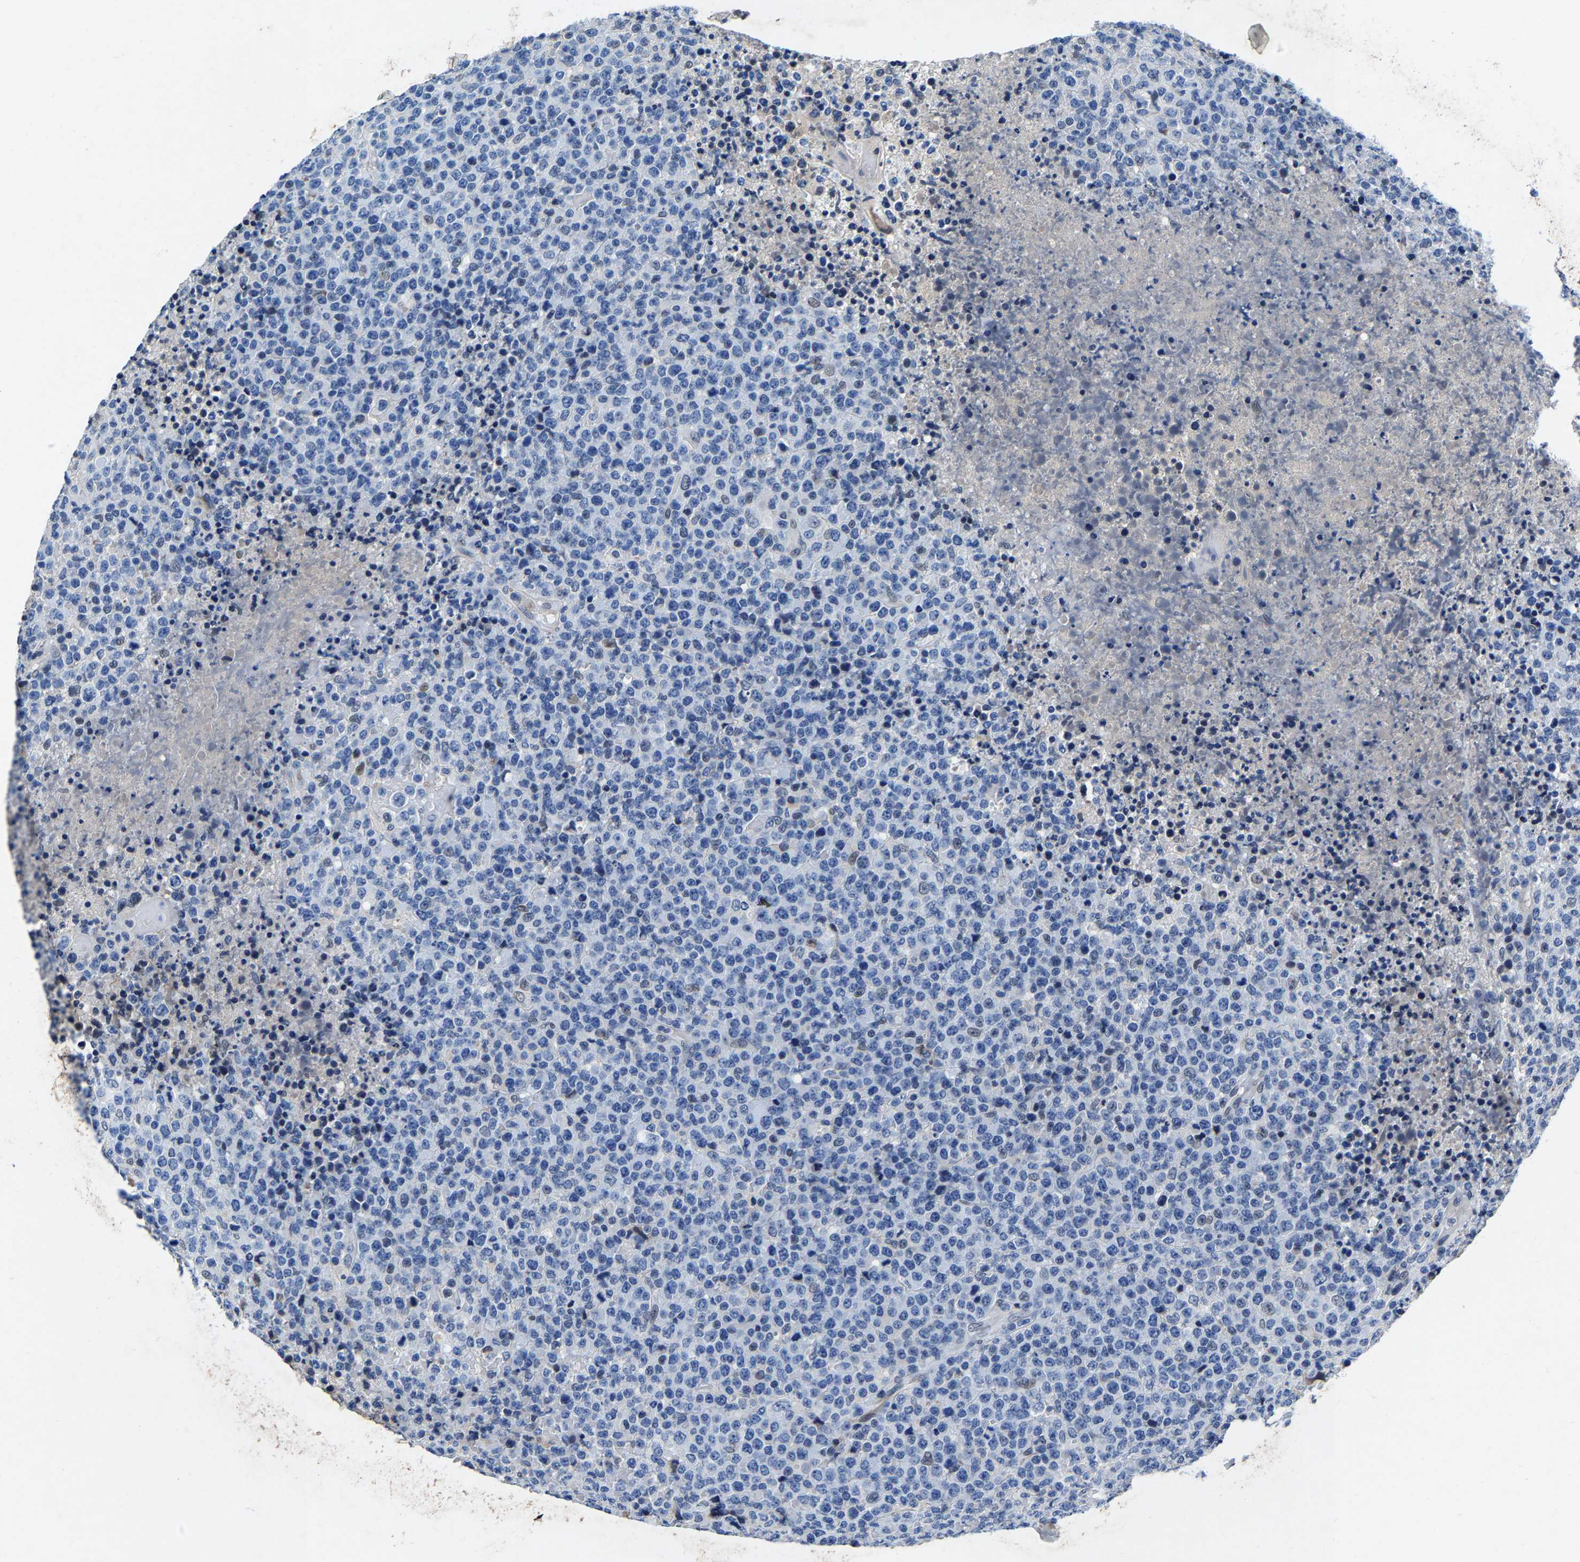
{"staining": {"intensity": "negative", "quantity": "none", "location": "none"}, "tissue": "lymphoma", "cell_type": "Tumor cells", "image_type": "cancer", "snomed": [{"axis": "morphology", "description": "Malignant lymphoma, non-Hodgkin's type, High grade"}, {"axis": "topography", "description": "Lymph node"}], "caption": "Photomicrograph shows no protein expression in tumor cells of lymphoma tissue.", "gene": "UBN2", "patient": {"sex": "male", "age": 13}}